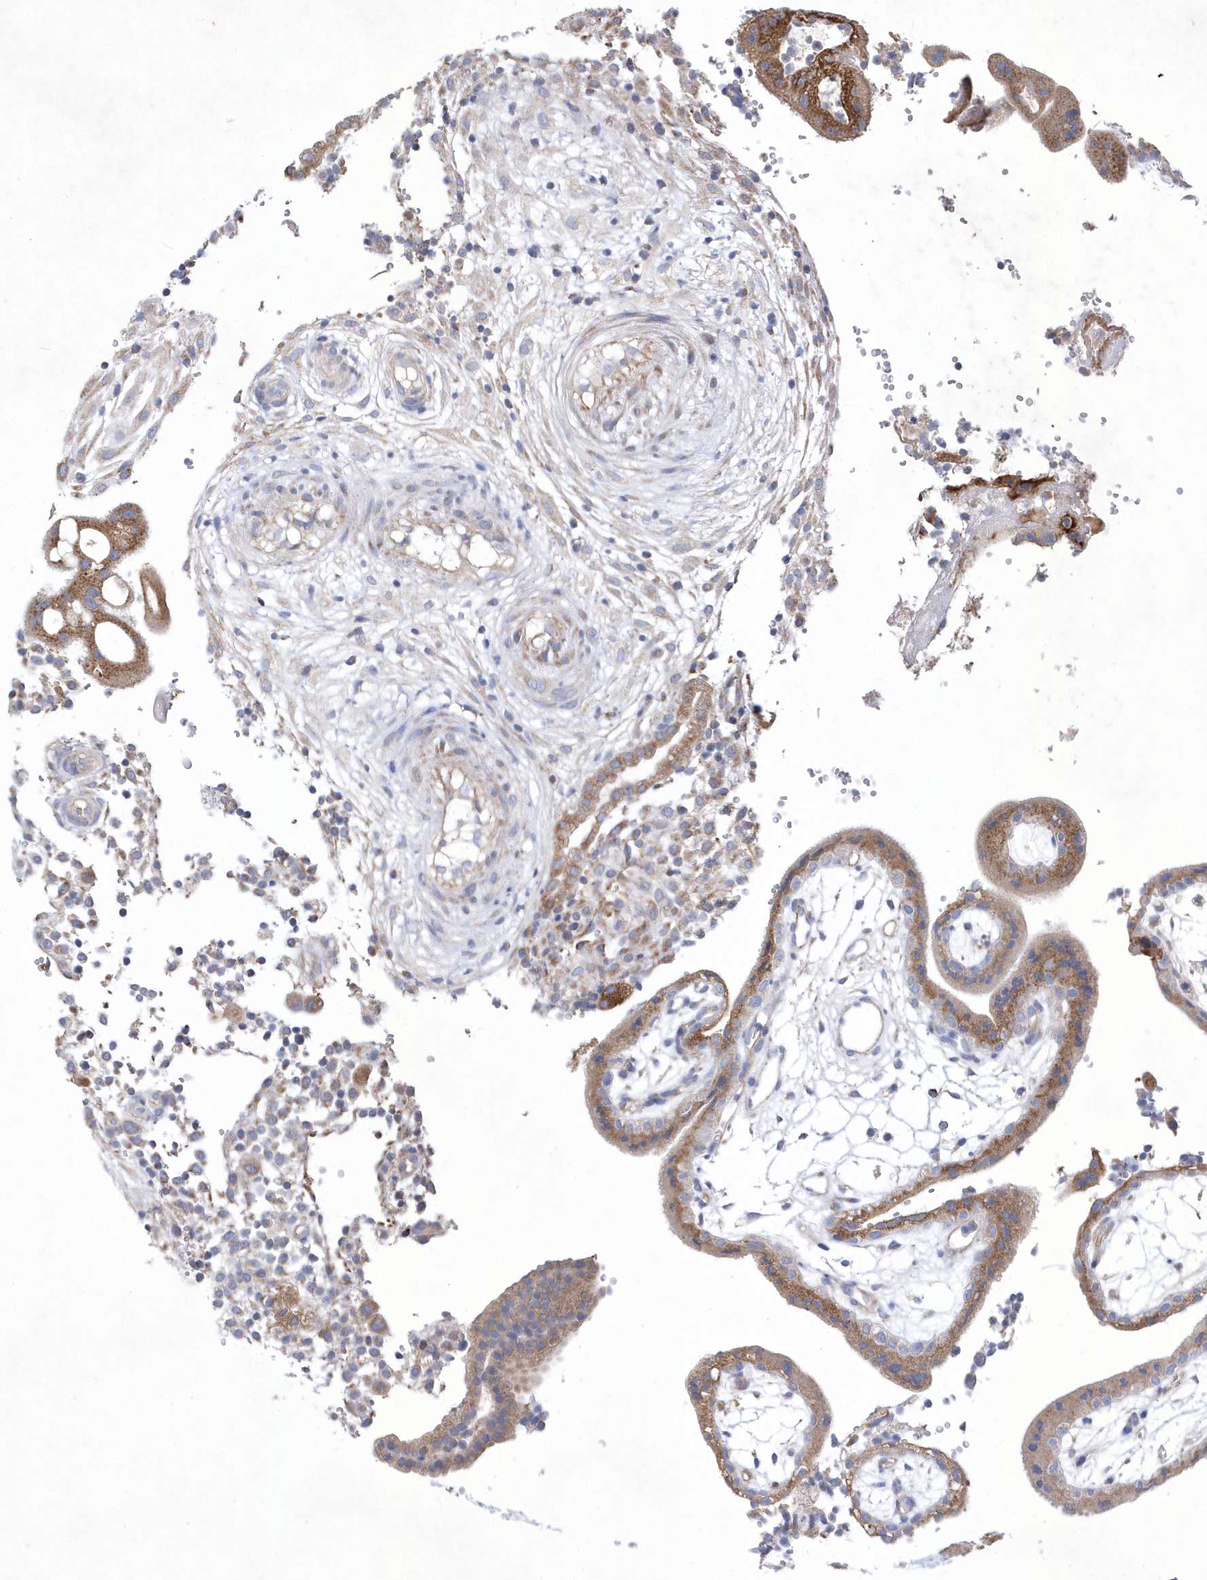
{"staining": {"intensity": "moderate", "quantity": "<25%", "location": "cytoplasmic/membranous"}, "tissue": "placenta", "cell_type": "Trophoblastic cells", "image_type": "normal", "snomed": [{"axis": "morphology", "description": "Normal tissue, NOS"}, {"axis": "topography", "description": "Placenta"}], "caption": "Brown immunohistochemical staining in benign placenta reveals moderate cytoplasmic/membranous positivity in approximately <25% of trophoblastic cells. Immunohistochemistry (ihc) stains the protein in brown and the nuclei are stained blue.", "gene": "METTL8", "patient": {"sex": "female", "age": 18}}